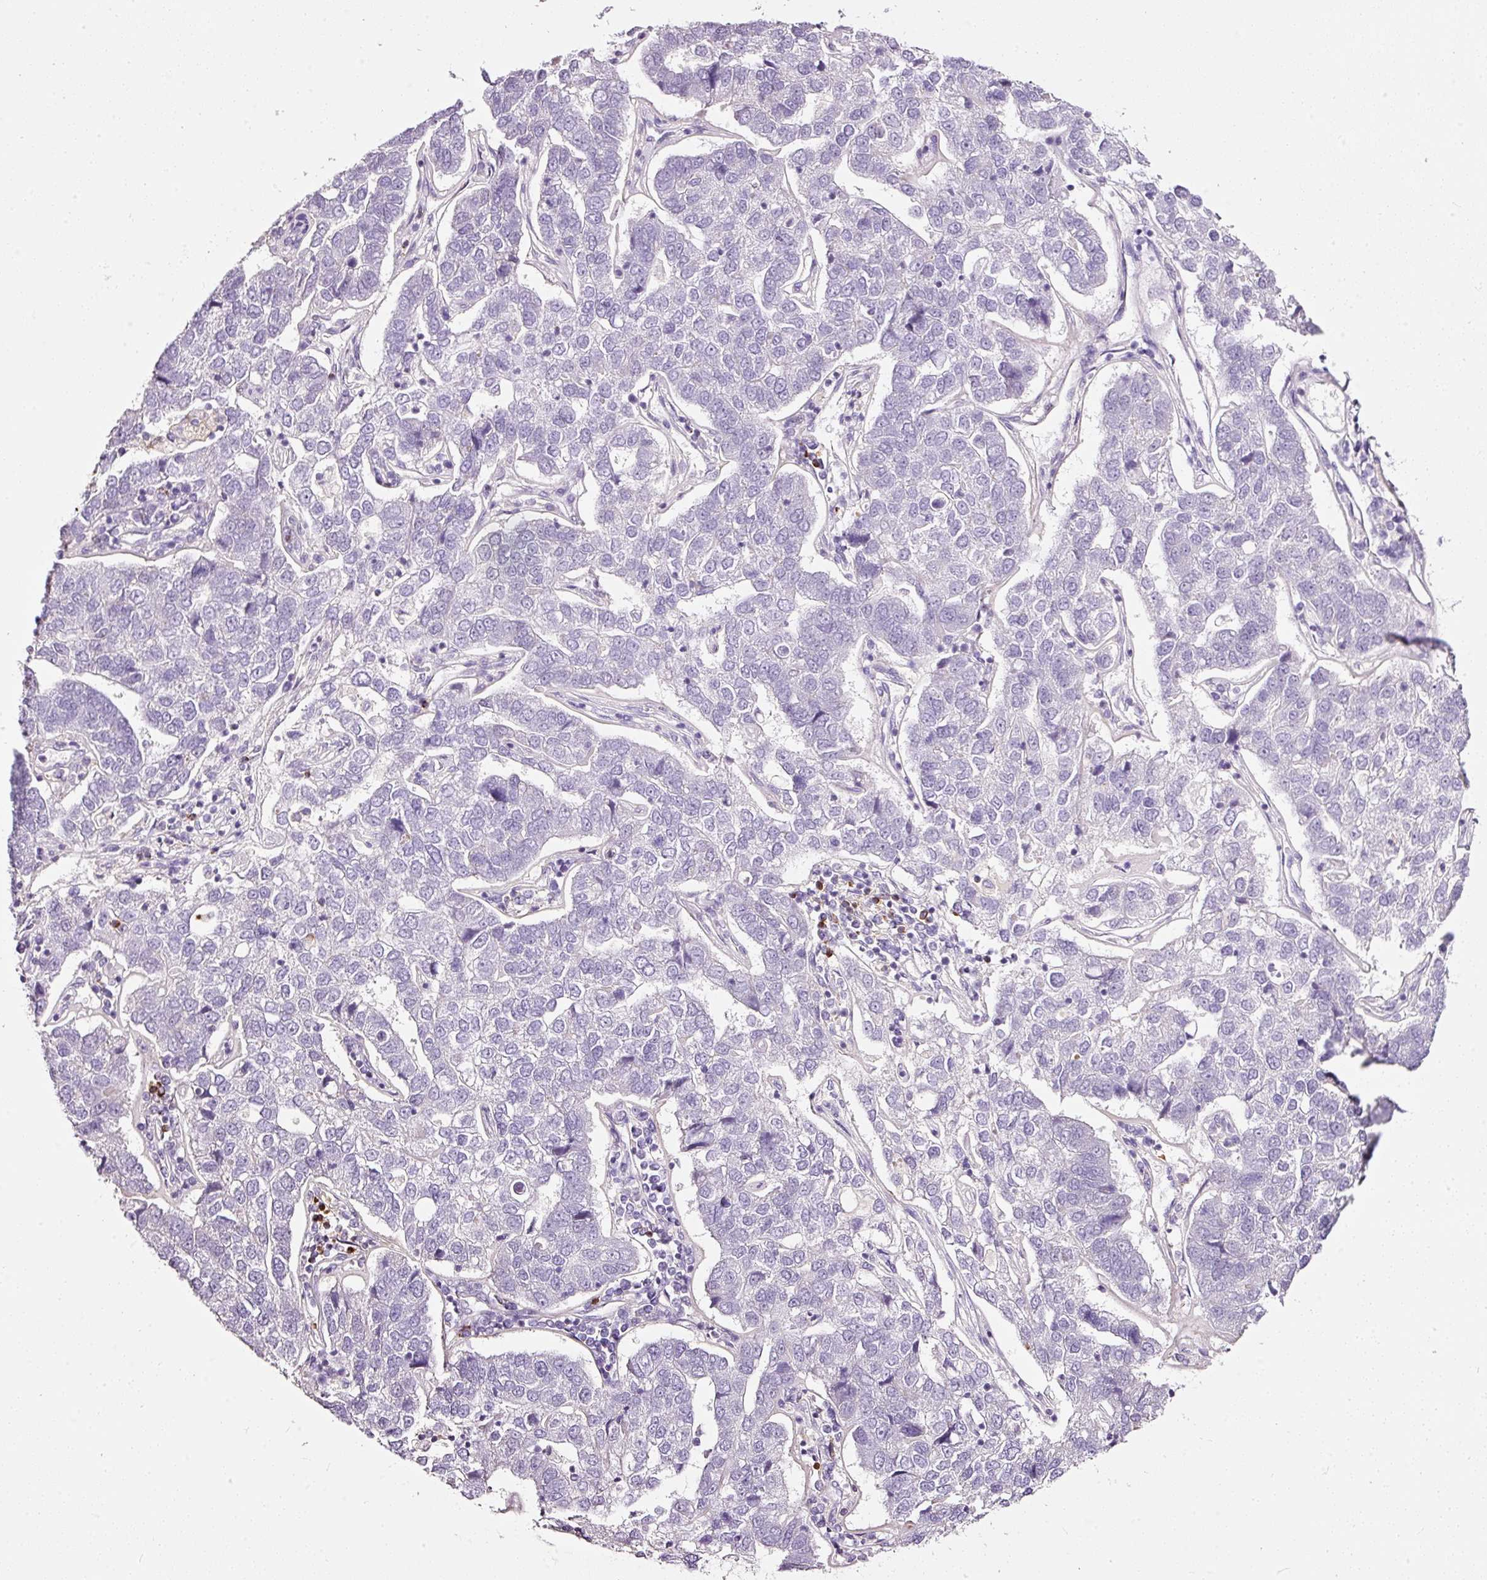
{"staining": {"intensity": "negative", "quantity": "none", "location": "none"}, "tissue": "pancreatic cancer", "cell_type": "Tumor cells", "image_type": "cancer", "snomed": [{"axis": "morphology", "description": "Adenocarcinoma, NOS"}, {"axis": "topography", "description": "Pancreas"}], "caption": "High magnification brightfield microscopy of pancreatic adenocarcinoma stained with DAB (3,3'-diaminobenzidine) (brown) and counterstained with hematoxylin (blue): tumor cells show no significant expression.", "gene": "CYB561A3", "patient": {"sex": "female", "age": 61}}